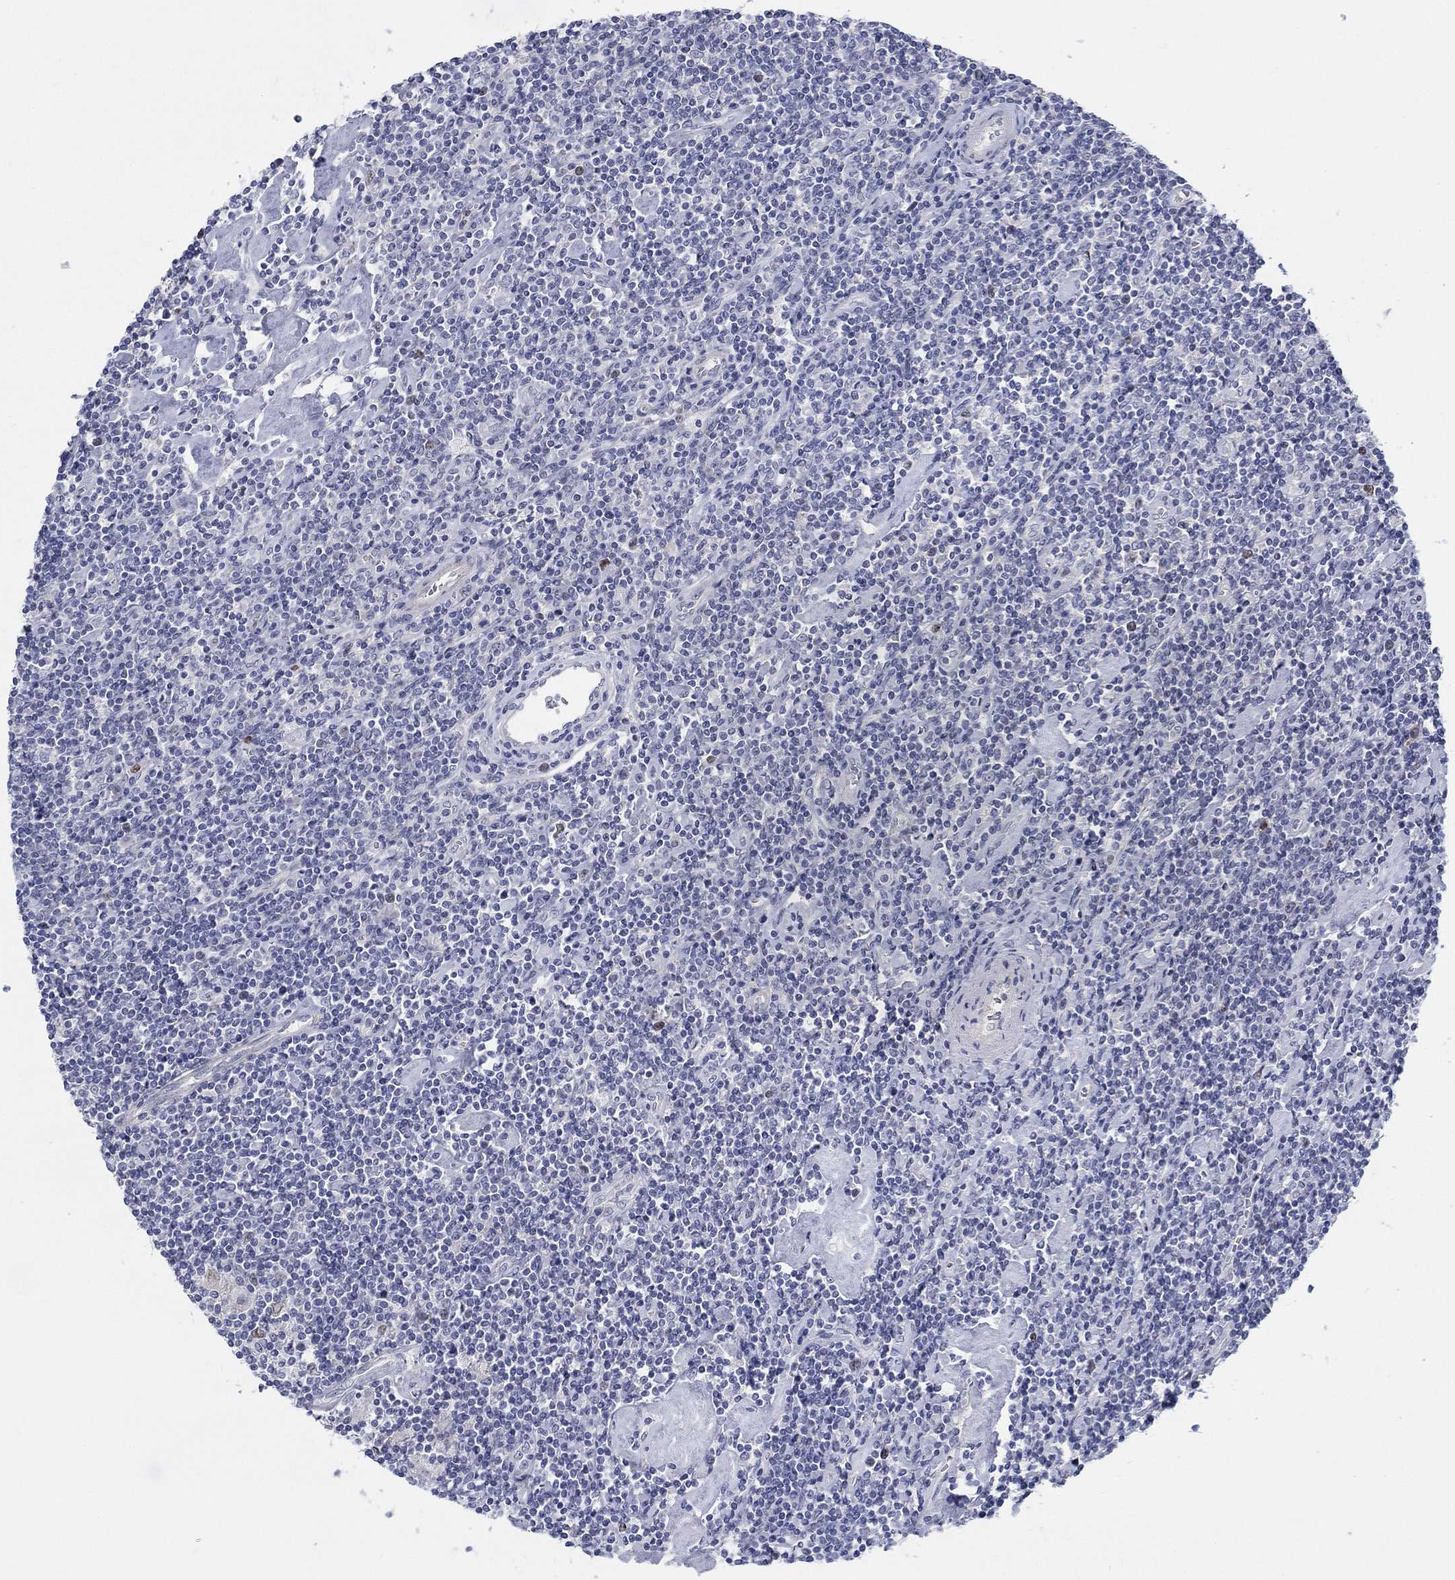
{"staining": {"intensity": "negative", "quantity": "none", "location": "none"}, "tissue": "lymphoma", "cell_type": "Tumor cells", "image_type": "cancer", "snomed": [{"axis": "morphology", "description": "Hodgkin's disease, NOS"}, {"axis": "topography", "description": "Lymph node"}], "caption": "IHC image of neoplastic tissue: lymphoma stained with DAB displays no significant protein expression in tumor cells.", "gene": "PRC1", "patient": {"sex": "male", "age": 40}}